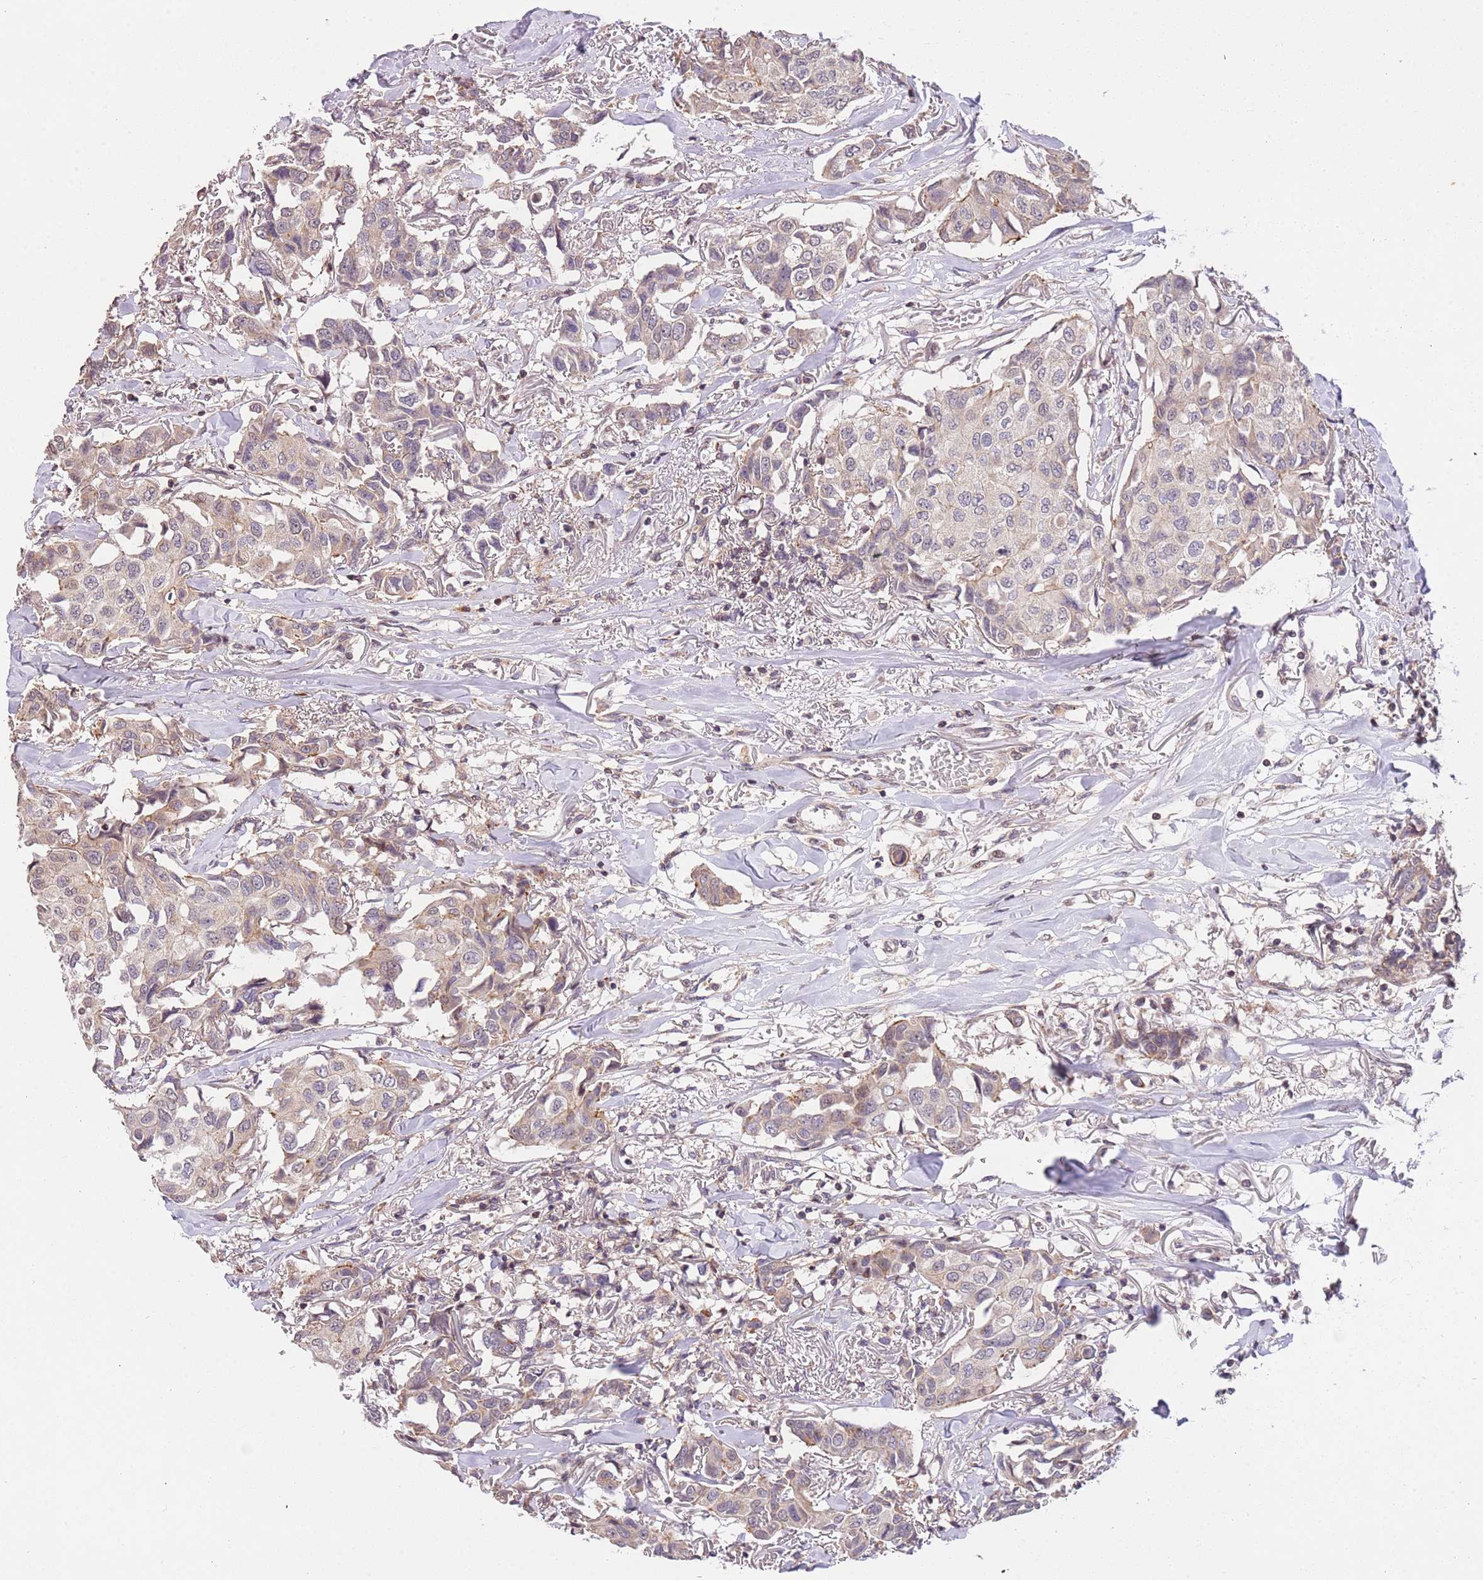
{"staining": {"intensity": "weak", "quantity": "<25%", "location": "cytoplasmic/membranous,nuclear"}, "tissue": "breast cancer", "cell_type": "Tumor cells", "image_type": "cancer", "snomed": [{"axis": "morphology", "description": "Duct carcinoma"}, {"axis": "topography", "description": "Breast"}], "caption": "IHC of breast cancer (invasive ductal carcinoma) displays no expression in tumor cells.", "gene": "SLC16A4", "patient": {"sex": "female", "age": 80}}